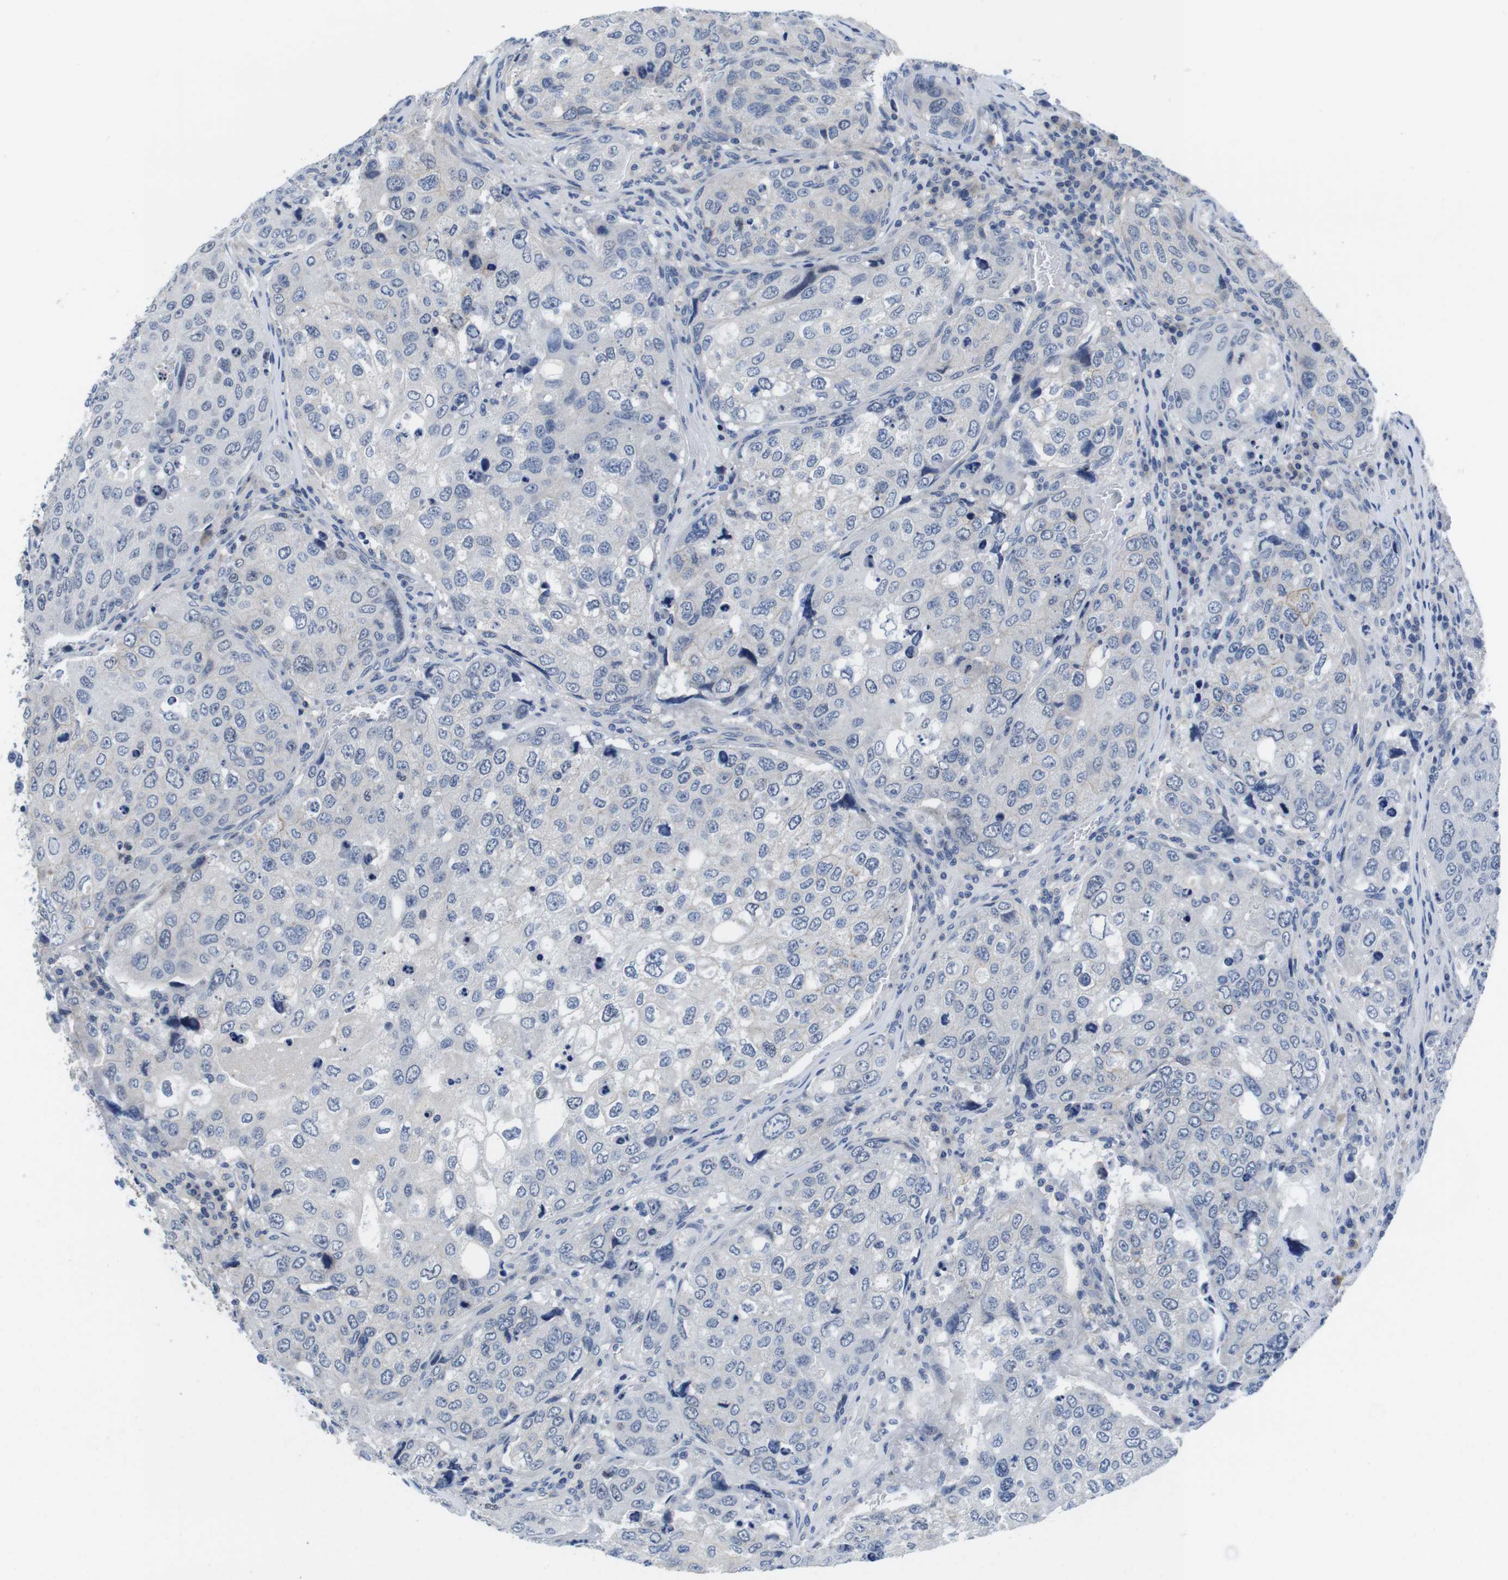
{"staining": {"intensity": "negative", "quantity": "none", "location": "none"}, "tissue": "urothelial cancer", "cell_type": "Tumor cells", "image_type": "cancer", "snomed": [{"axis": "morphology", "description": "Urothelial carcinoma, High grade"}, {"axis": "topography", "description": "Lymph node"}, {"axis": "topography", "description": "Urinary bladder"}], "caption": "Human high-grade urothelial carcinoma stained for a protein using immunohistochemistry (IHC) reveals no staining in tumor cells.", "gene": "SCRIB", "patient": {"sex": "male", "age": 51}}